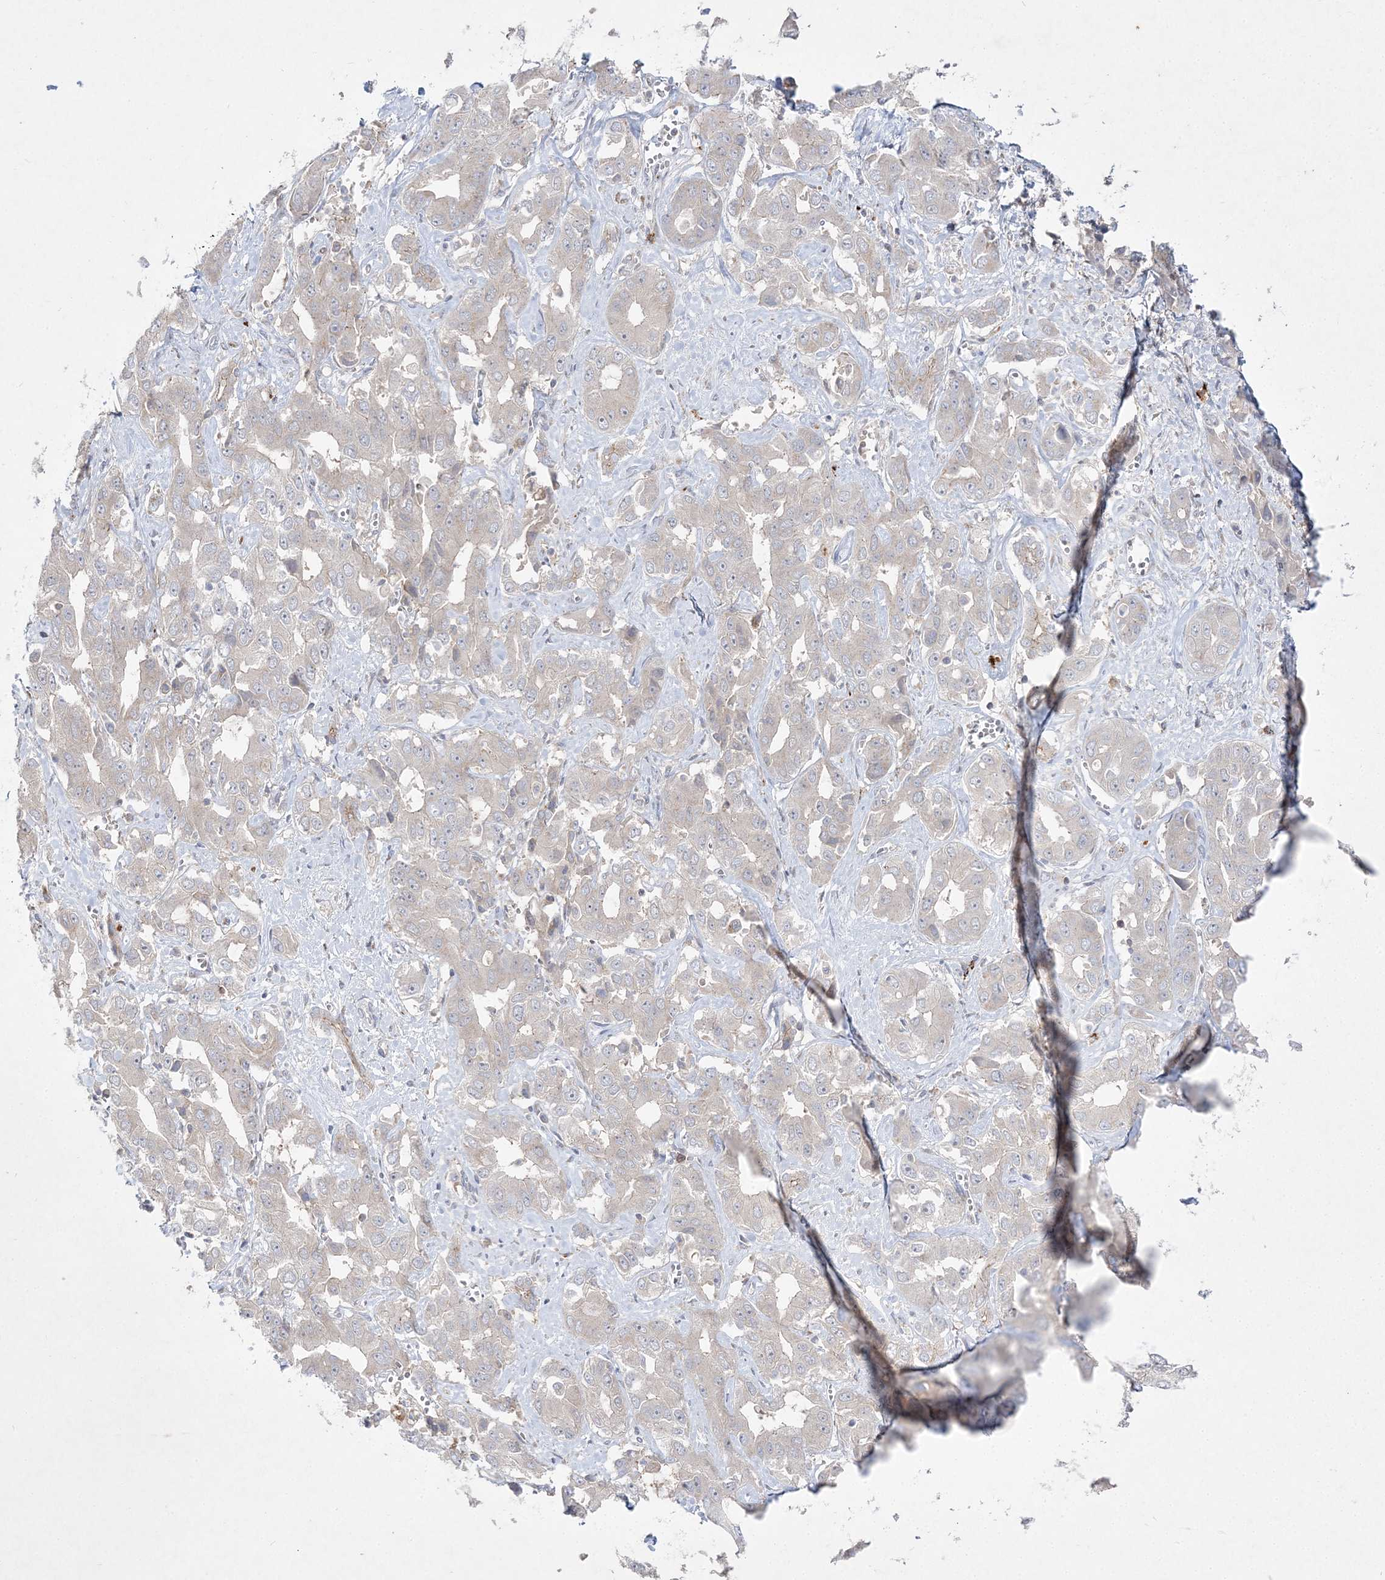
{"staining": {"intensity": "negative", "quantity": "none", "location": "none"}, "tissue": "liver cancer", "cell_type": "Tumor cells", "image_type": "cancer", "snomed": [{"axis": "morphology", "description": "Cholangiocarcinoma"}, {"axis": "topography", "description": "Liver"}], "caption": "Immunohistochemistry (IHC) photomicrograph of neoplastic tissue: liver cancer (cholangiocarcinoma) stained with DAB (3,3'-diaminobenzidine) shows no significant protein expression in tumor cells. (DAB (3,3'-diaminobenzidine) immunohistochemistry with hematoxylin counter stain).", "gene": "CLNK", "patient": {"sex": "female", "age": 52}}